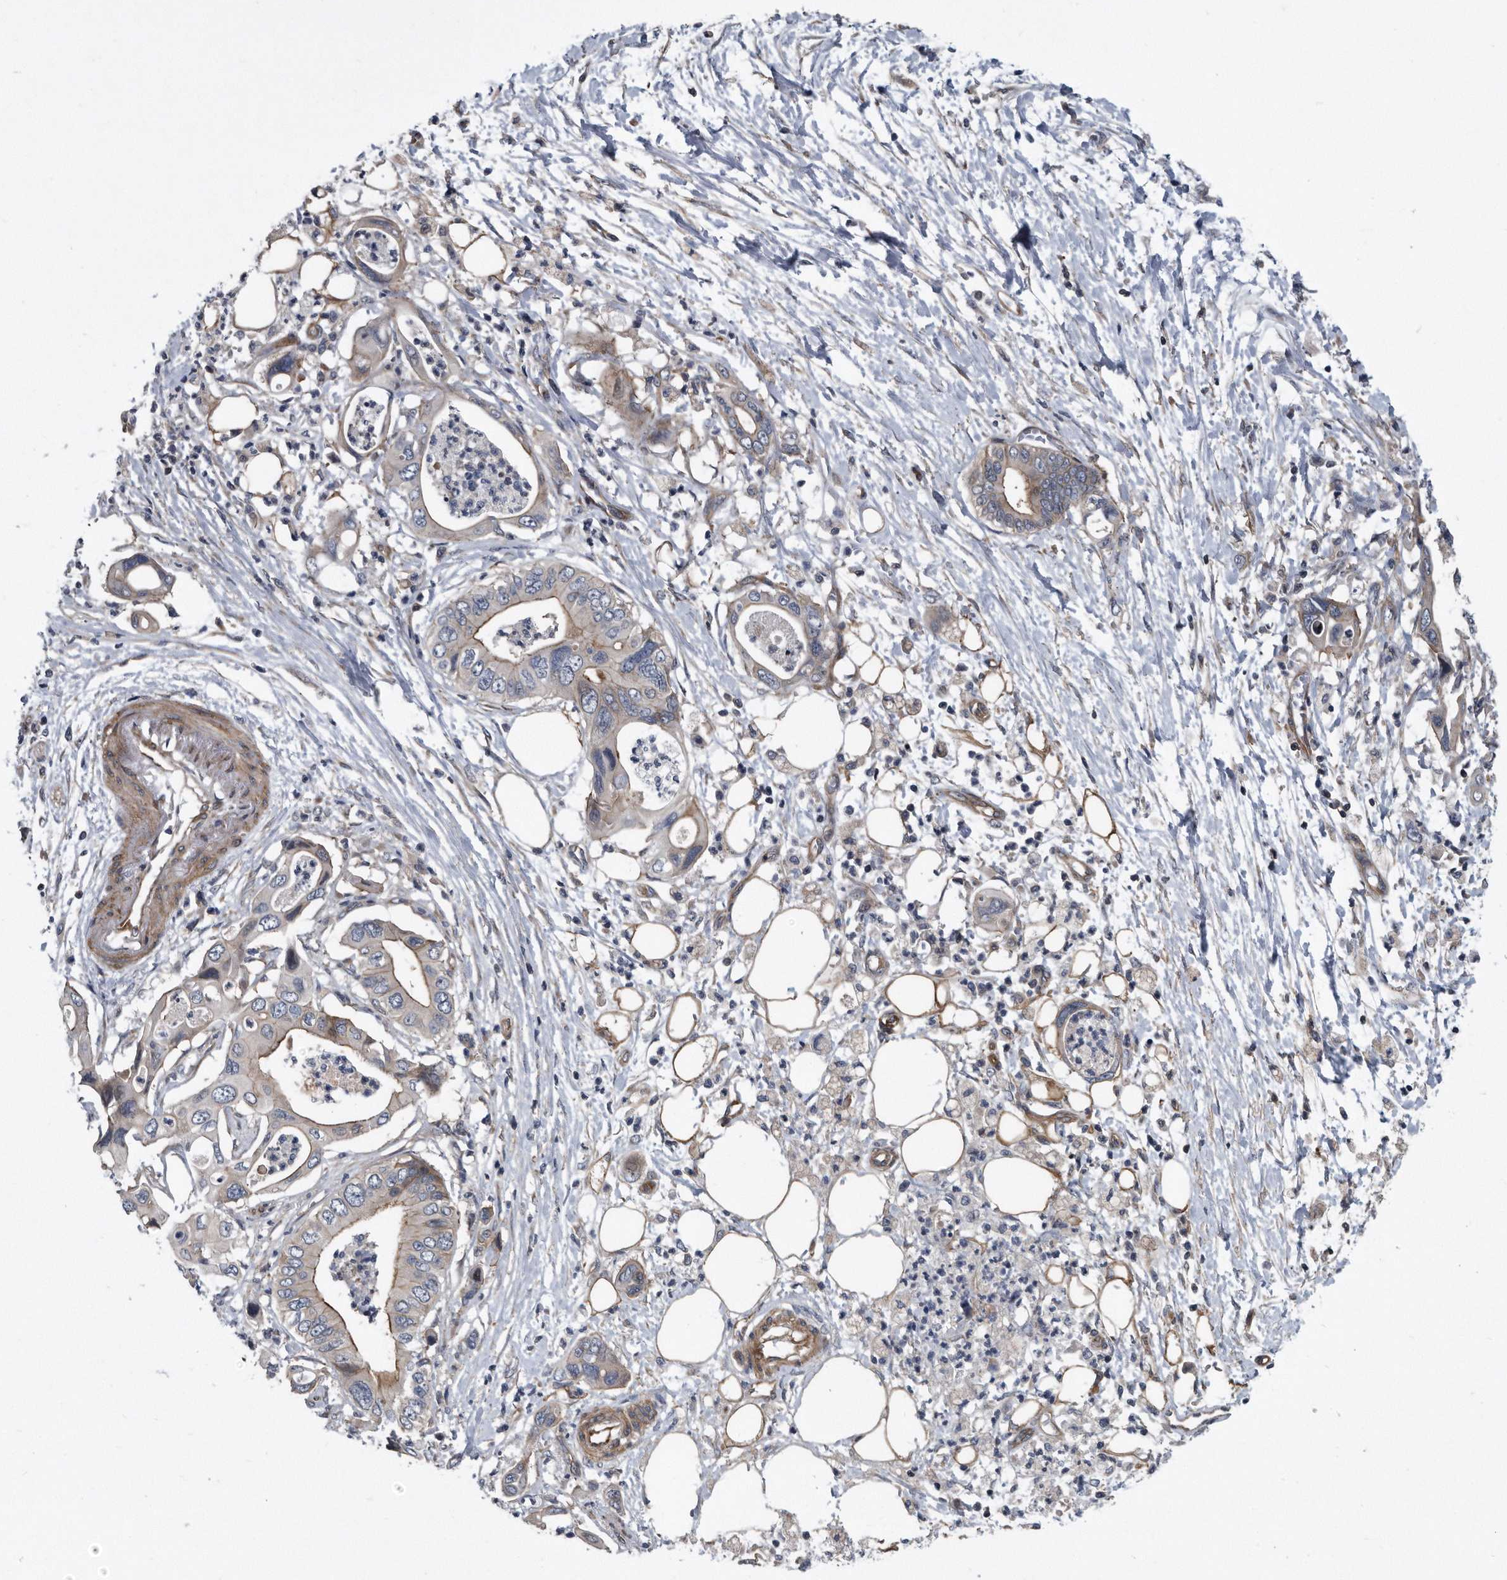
{"staining": {"intensity": "weak", "quantity": "<25%", "location": "cytoplasmic/membranous"}, "tissue": "pancreatic cancer", "cell_type": "Tumor cells", "image_type": "cancer", "snomed": [{"axis": "morphology", "description": "Adenocarcinoma, NOS"}, {"axis": "topography", "description": "Pancreas"}], "caption": "Protein analysis of pancreatic cancer (adenocarcinoma) shows no significant staining in tumor cells.", "gene": "ARMCX1", "patient": {"sex": "male", "age": 66}}